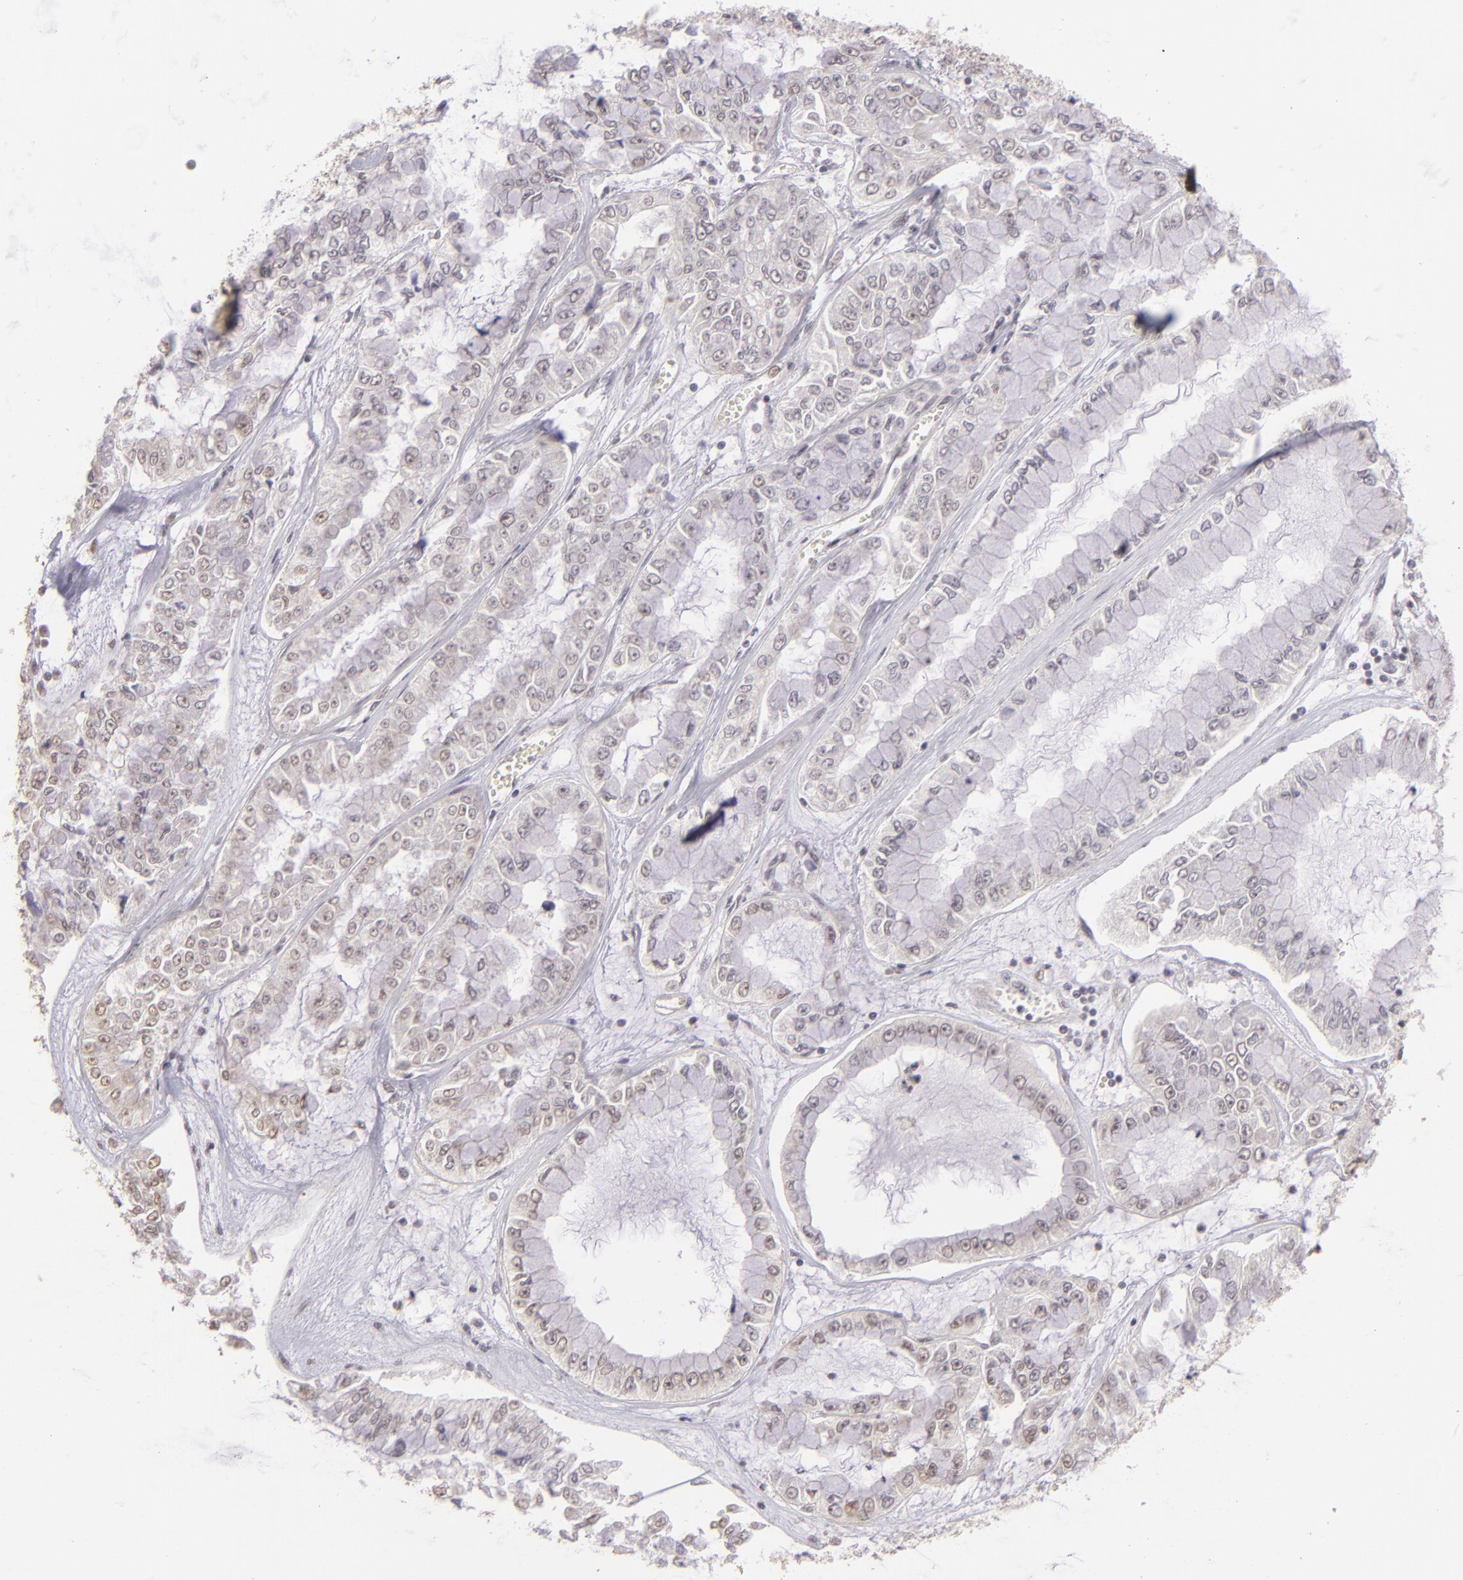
{"staining": {"intensity": "weak", "quantity": "25%-75%", "location": "nuclear"}, "tissue": "liver cancer", "cell_type": "Tumor cells", "image_type": "cancer", "snomed": [{"axis": "morphology", "description": "Cholangiocarcinoma"}, {"axis": "topography", "description": "Liver"}], "caption": "Protein analysis of liver cholangiocarcinoma tissue reveals weak nuclear positivity in approximately 25%-75% of tumor cells.", "gene": "RARB", "patient": {"sex": "female", "age": 79}}